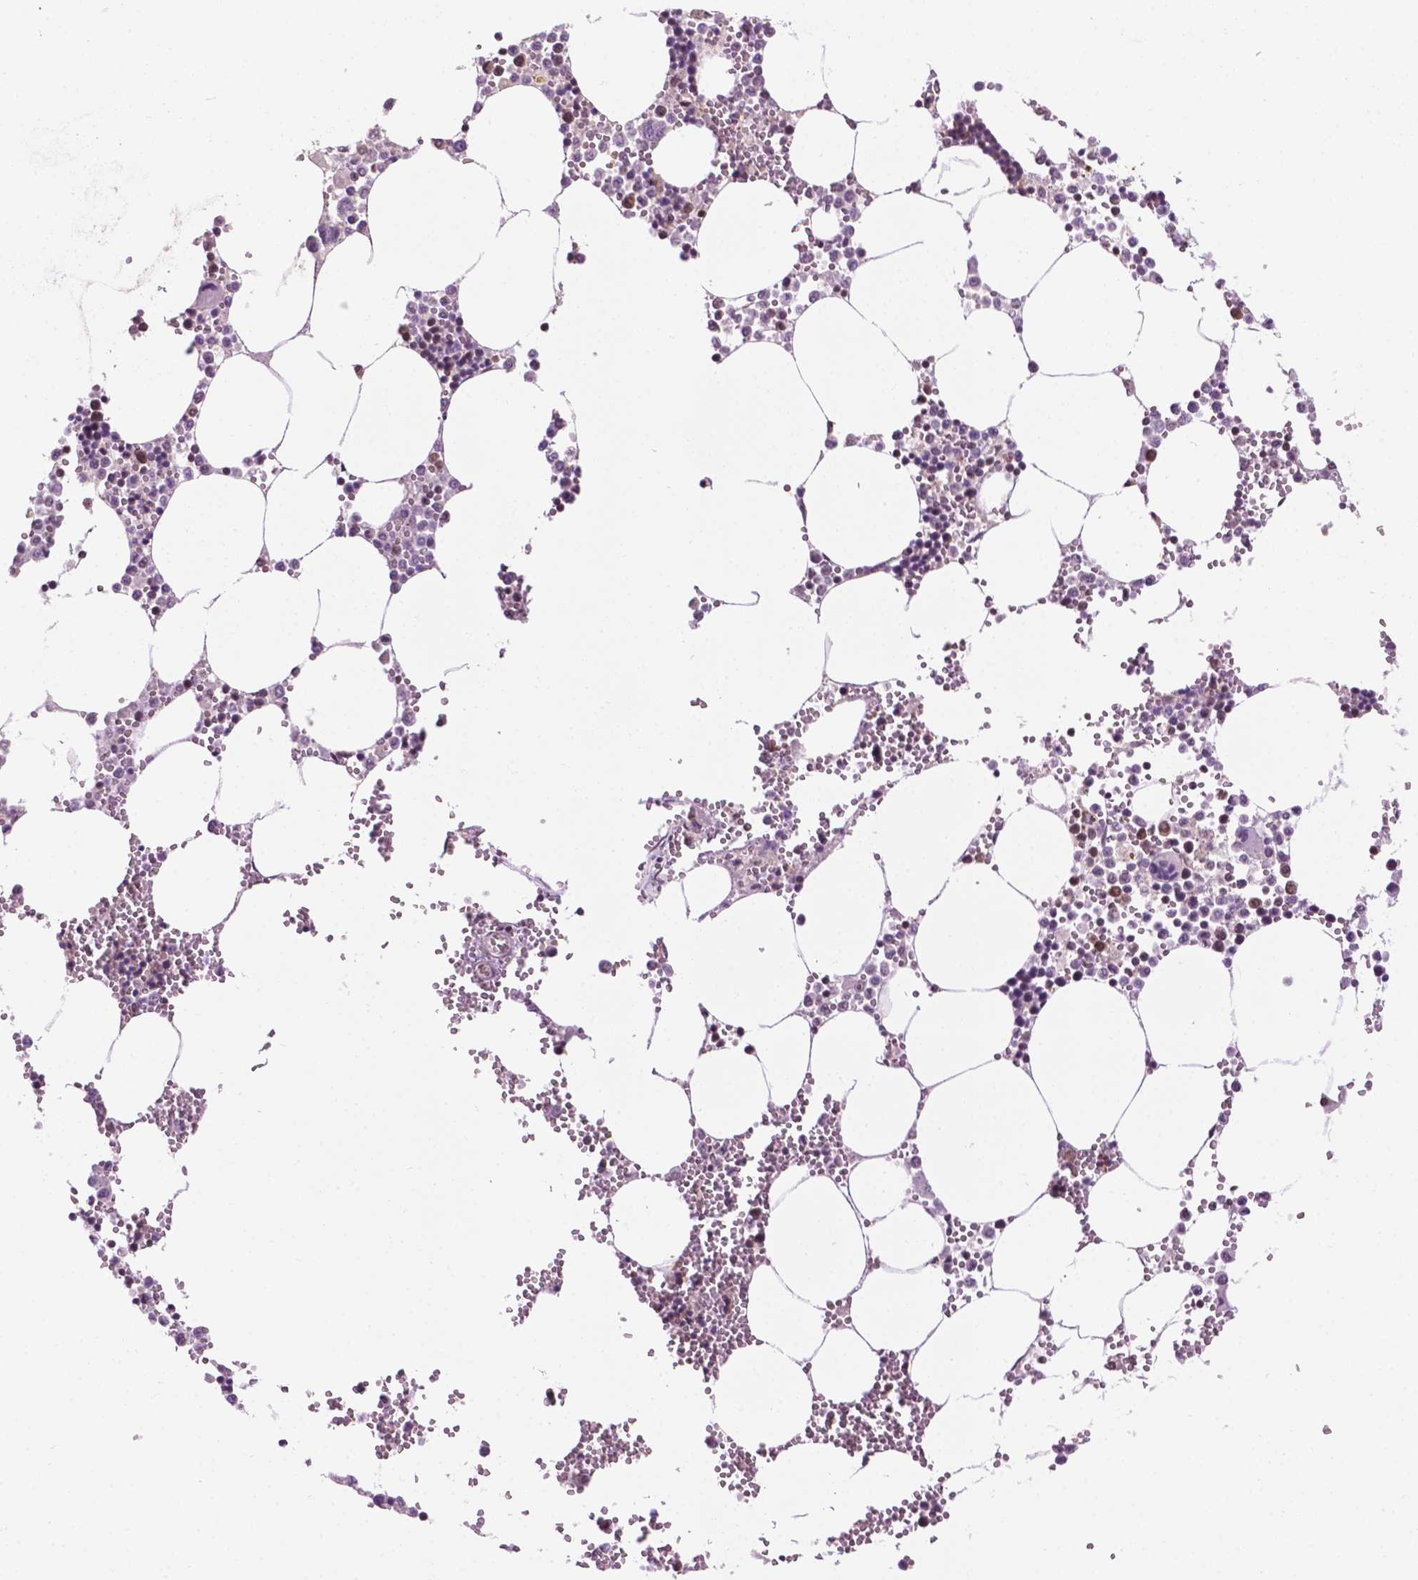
{"staining": {"intensity": "moderate", "quantity": "25%-75%", "location": "nuclear"}, "tissue": "bone marrow", "cell_type": "Hematopoietic cells", "image_type": "normal", "snomed": [{"axis": "morphology", "description": "Normal tissue, NOS"}, {"axis": "topography", "description": "Bone marrow"}], "caption": "Benign bone marrow was stained to show a protein in brown. There is medium levels of moderate nuclear staining in about 25%-75% of hematopoietic cells.", "gene": "UBQLN4", "patient": {"sex": "male", "age": 54}}